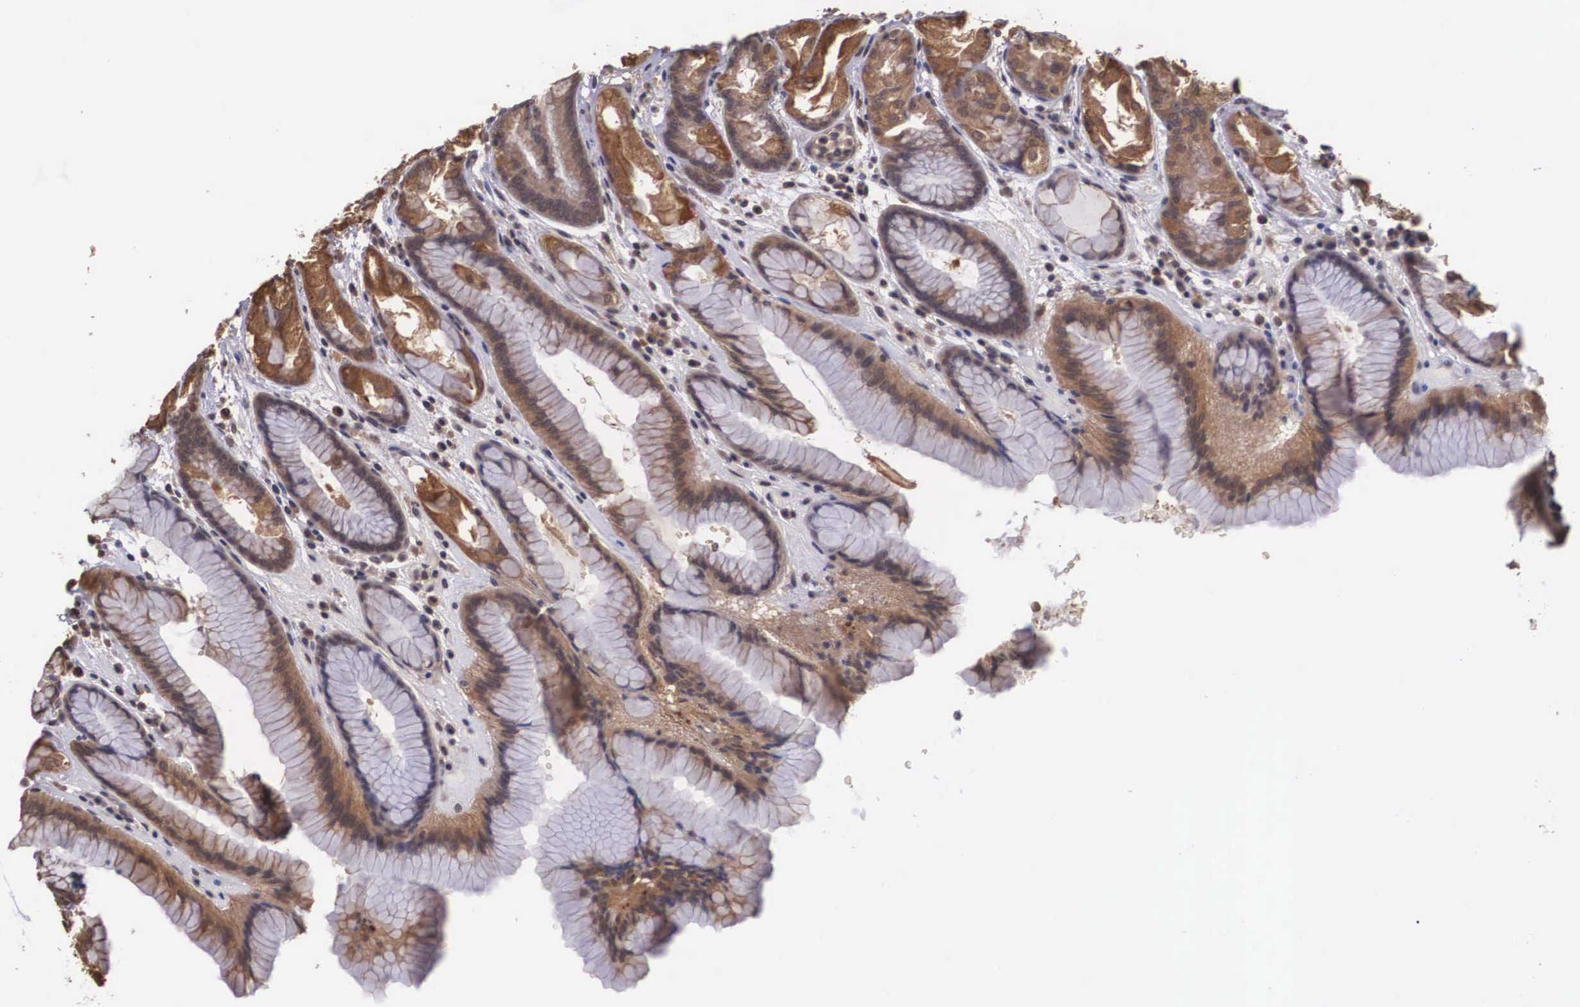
{"staining": {"intensity": "strong", "quantity": "25%-75%", "location": "cytoplasmic/membranous"}, "tissue": "stomach", "cell_type": "Glandular cells", "image_type": "normal", "snomed": [{"axis": "morphology", "description": "Normal tissue, NOS"}, {"axis": "topography", "description": "Stomach, upper"}], "caption": "Immunohistochemical staining of unremarkable human stomach shows 25%-75% levels of strong cytoplasmic/membranous protein expression in about 25%-75% of glandular cells. The protein of interest is stained brown, and the nuclei are stained in blue (DAB IHC with brightfield microscopy, high magnification).", "gene": "VASH1", "patient": {"sex": "female", "age": 75}}